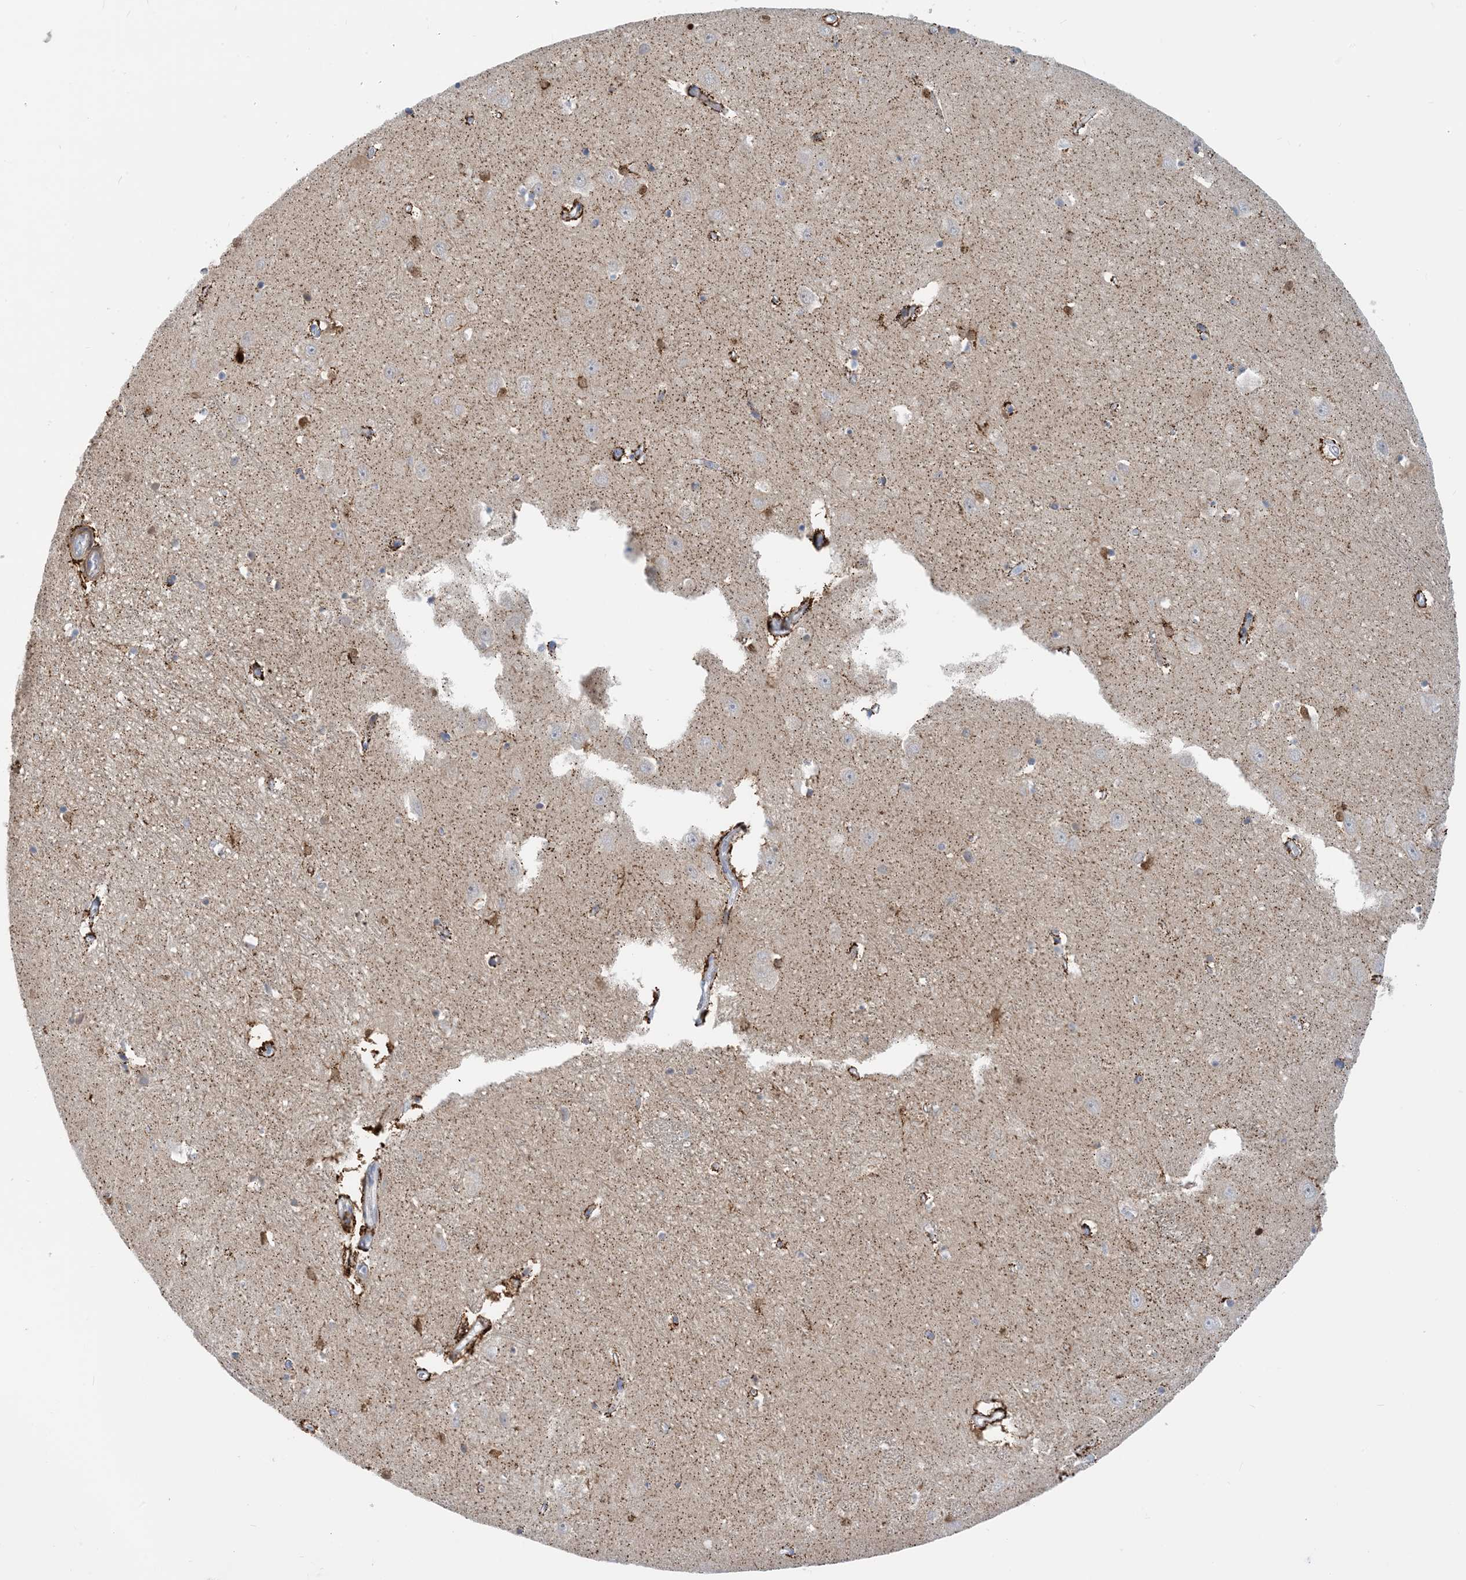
{"staining": {"intensity": "moderate", "quantity": "<25%", "location": "cytoplasmic/membranous"}, "tissue": "hippocampus", "cell_type": "Glial cells", "image_type": "normal", "snomed": [{"axis": "morphology", "description": "Normal tissue, NOS"}, {"axis": "topography", "description": "Hippocampus"}], "caption": "Hippocampus stained with IHC exhibits moderate cytoplasmic/membranous positivity in approximately <25% of glial cells. The staining was performed using DAB (3,3'-diaminobenzidine), with brown indicating positive protein expression. Nuclei are stained blue with hematoxylin.", "gene": "EIF2A", "patient": {"sex": "female", "age": 64}}